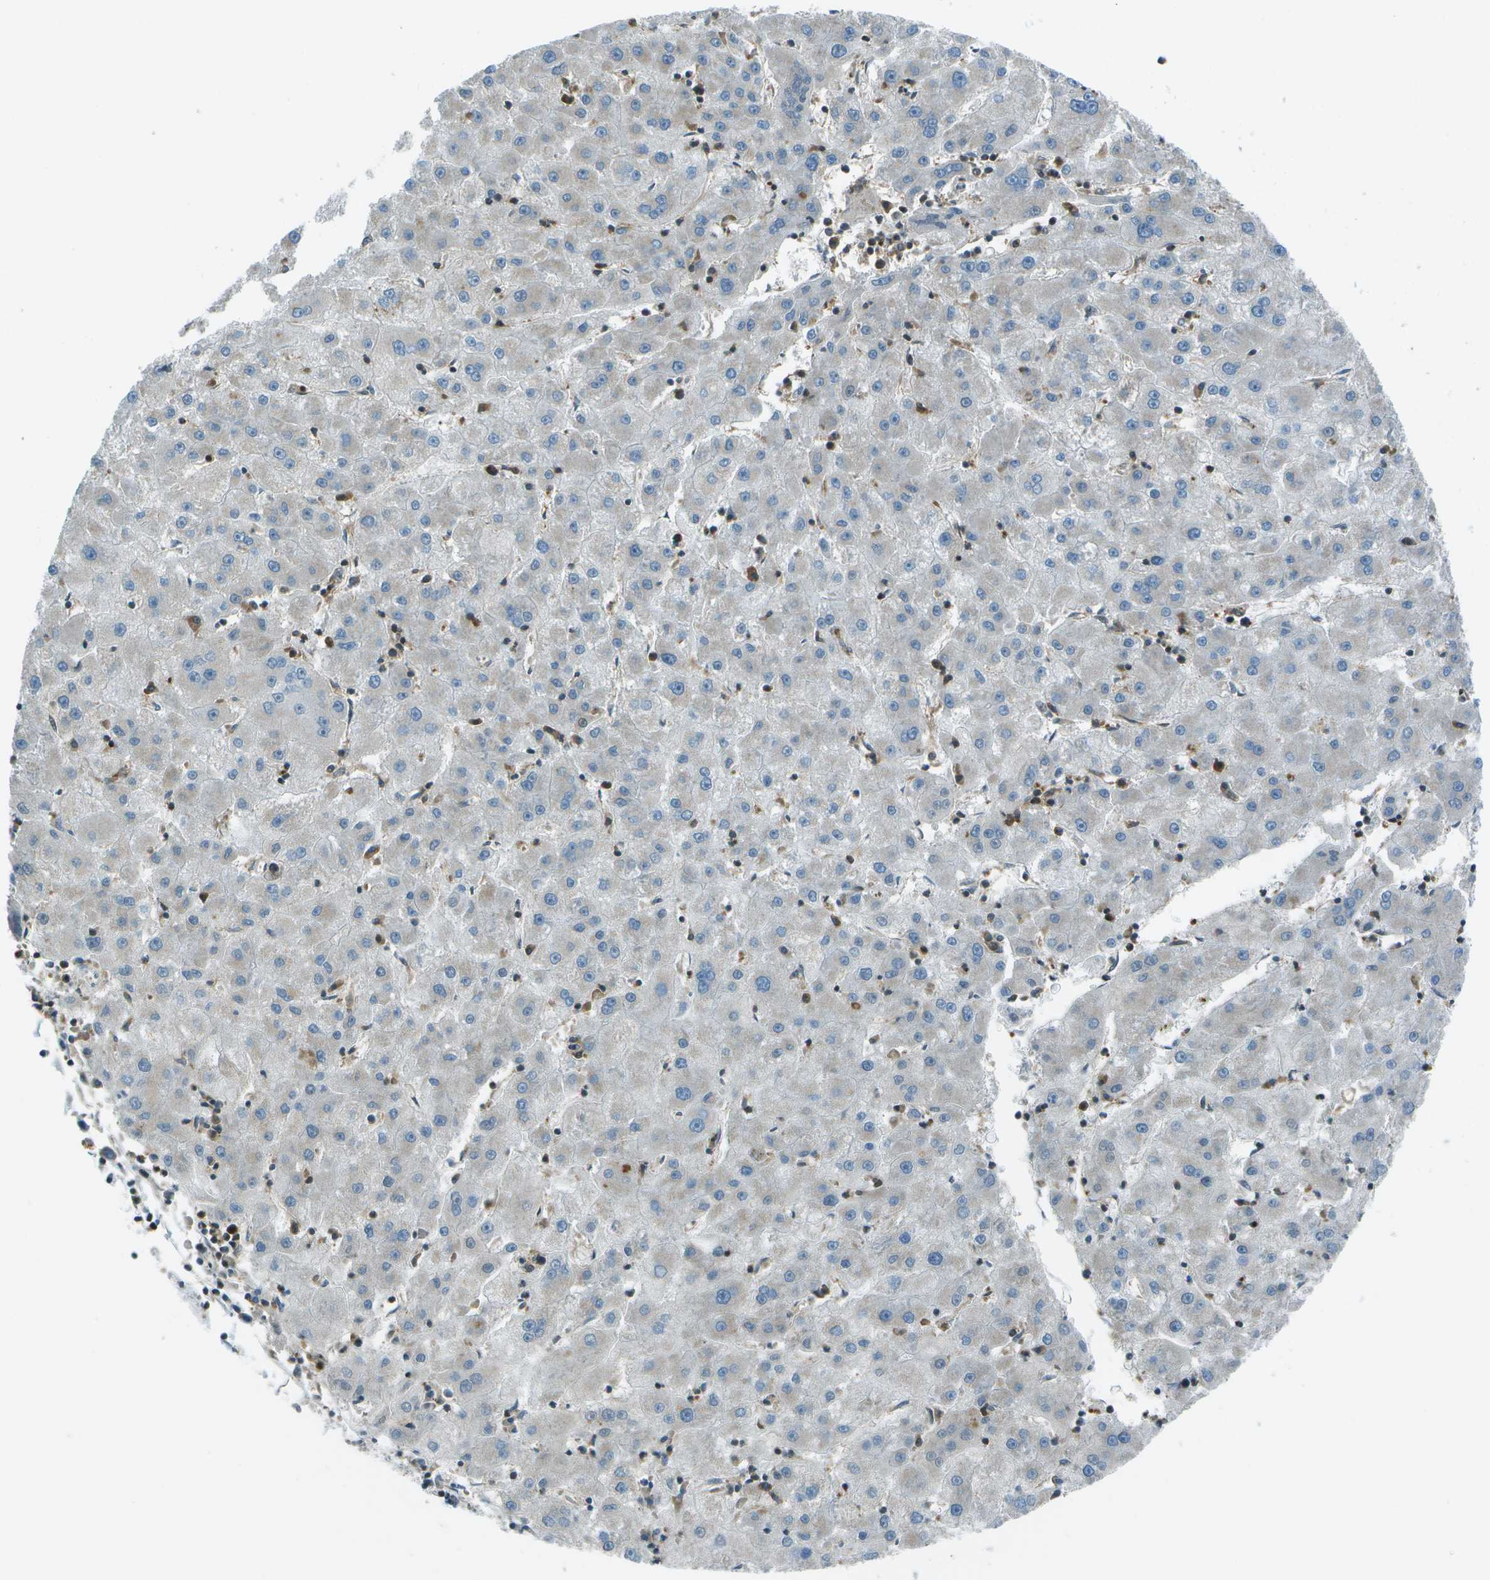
{"staining": {"intensity": "negative", "quantity": "none", "location": "none"}, "tissue": "liver cancer", "cell_type": "Tumor cells", "image_type": "cancer", "snomed": [{"axis": "morphology", "description": "Carcinoma, Hepatocellular, NOS"}, {"axis": "topography", "description": "Liver"}], "caption": "An immunohistochemistry (IHC) histopathology image of liver hepatocellular carcinoma is shown. There is no staining in tumor cells of liver hepatocellular carcinoma.", "gene": "TMEM19", "patient": {"sex": "male", "age": 72}}